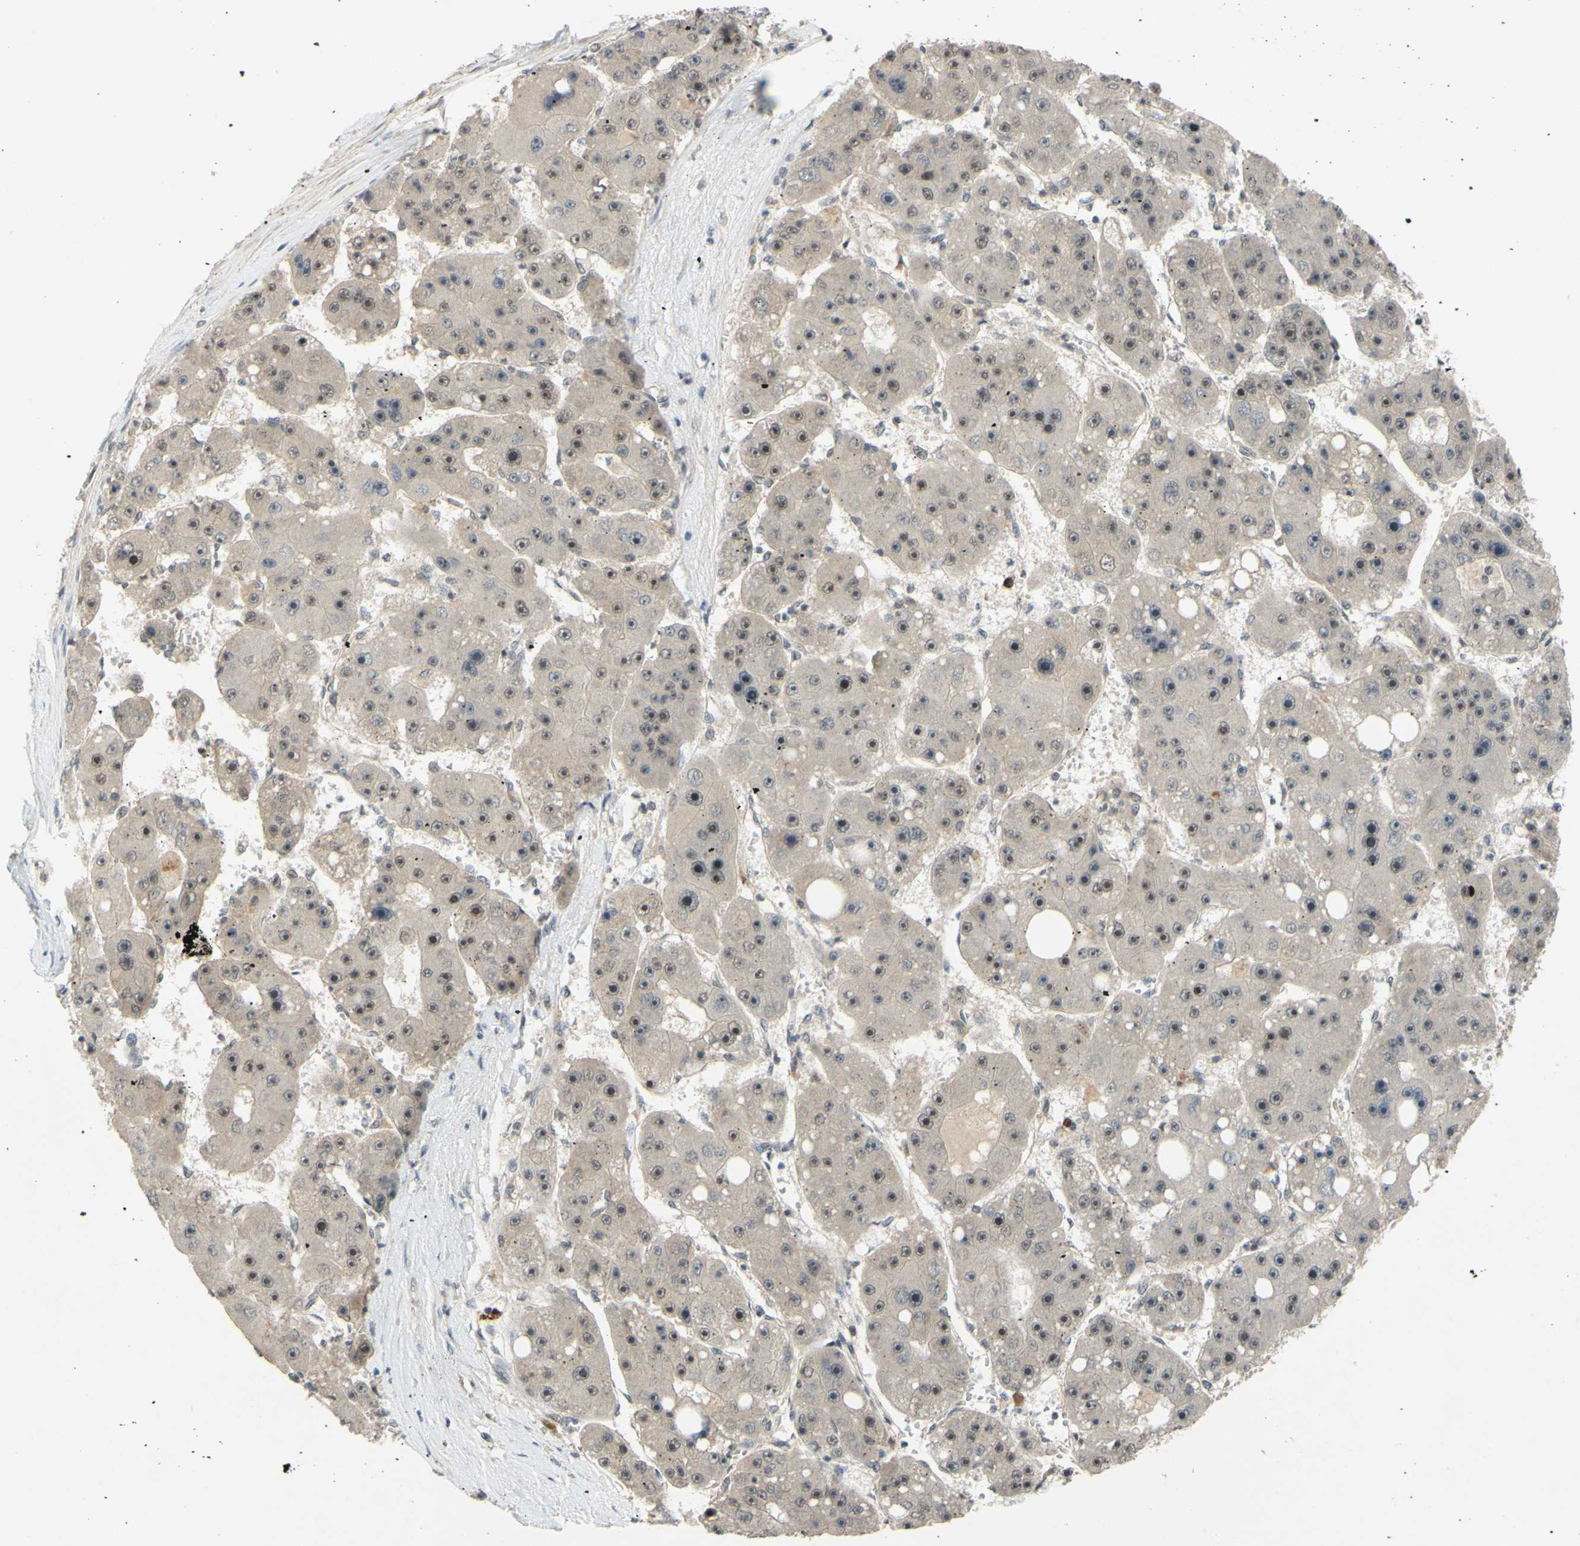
{"staining": {"intensity": "weak", "quantity": ">75%", "location": "cytoplasmic/membranous,nuclear"}, "tissue": "liver cancer", "cell_type": "Tumor cells", "image_type": "cancer", "snomed": [{"axis": "morphology", "description": "Carcinoma, Hepatocellular, NOS"}, {"axis": "topography", "description": "Liver"}], "caption": "Protein staining of hepatocellular carcinoma (liver) tissue reveals weak cytoplasmic/membranous and nuclear expression in approximately >75% of tumor cells.", "gene": "ALK", "patient": {"sex": "female", "age": 61}}